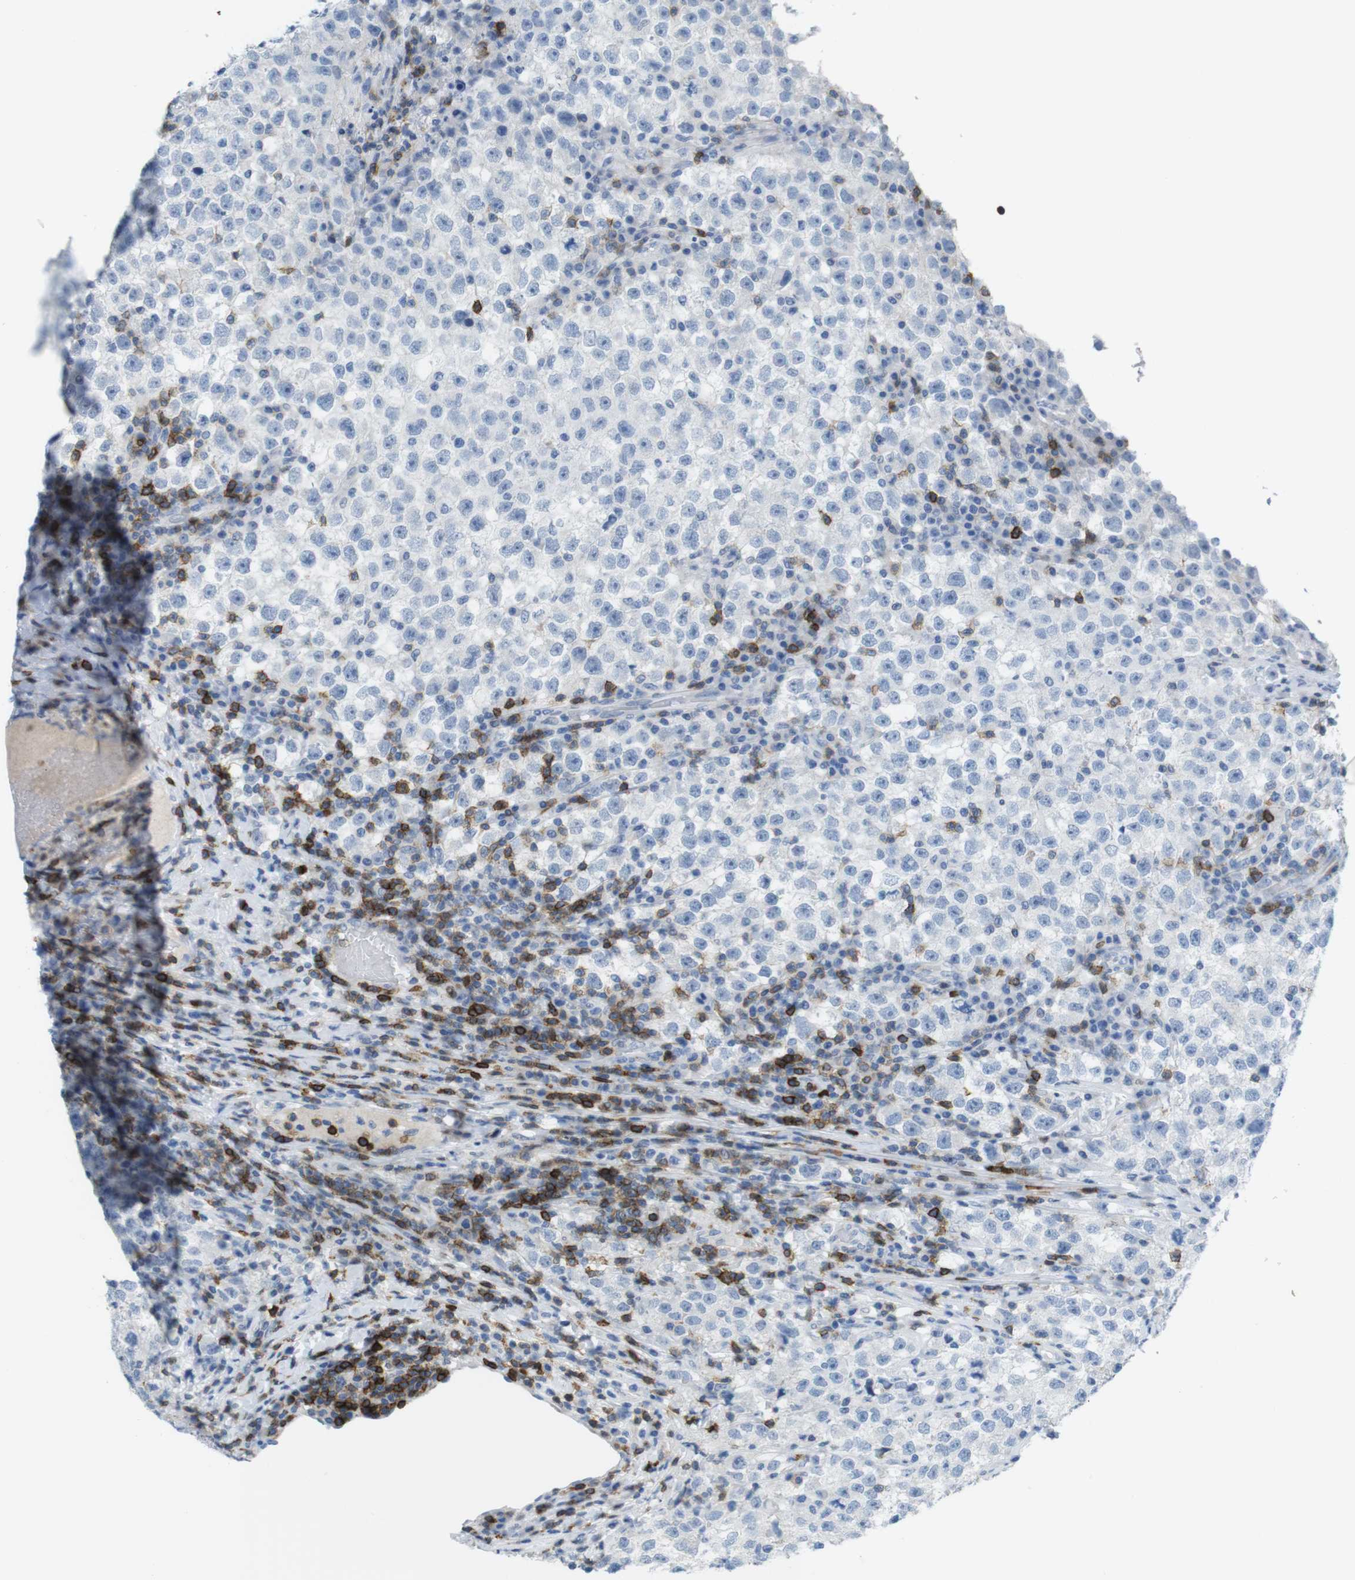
{"staining": {"intensity": "negative", "quantity": "none", "location": "none"}, "tissue": "testis cancer", "cell_type": "Tumor cells", "image_type": "cancer", "snomed": [{"axis": "morphology", "description": "Seminoma, NOS"}, {"axis": "topography", "description": "Testis"}], "caption": "DAB (3,3'-diaminobenzidine) immunohistochemical staining of human testis seminoma shows no significant expression in tumor cells. Nuclei are stained in blue.", "gene": "CD5", "patient": {"sex": "male", "age": 22}}